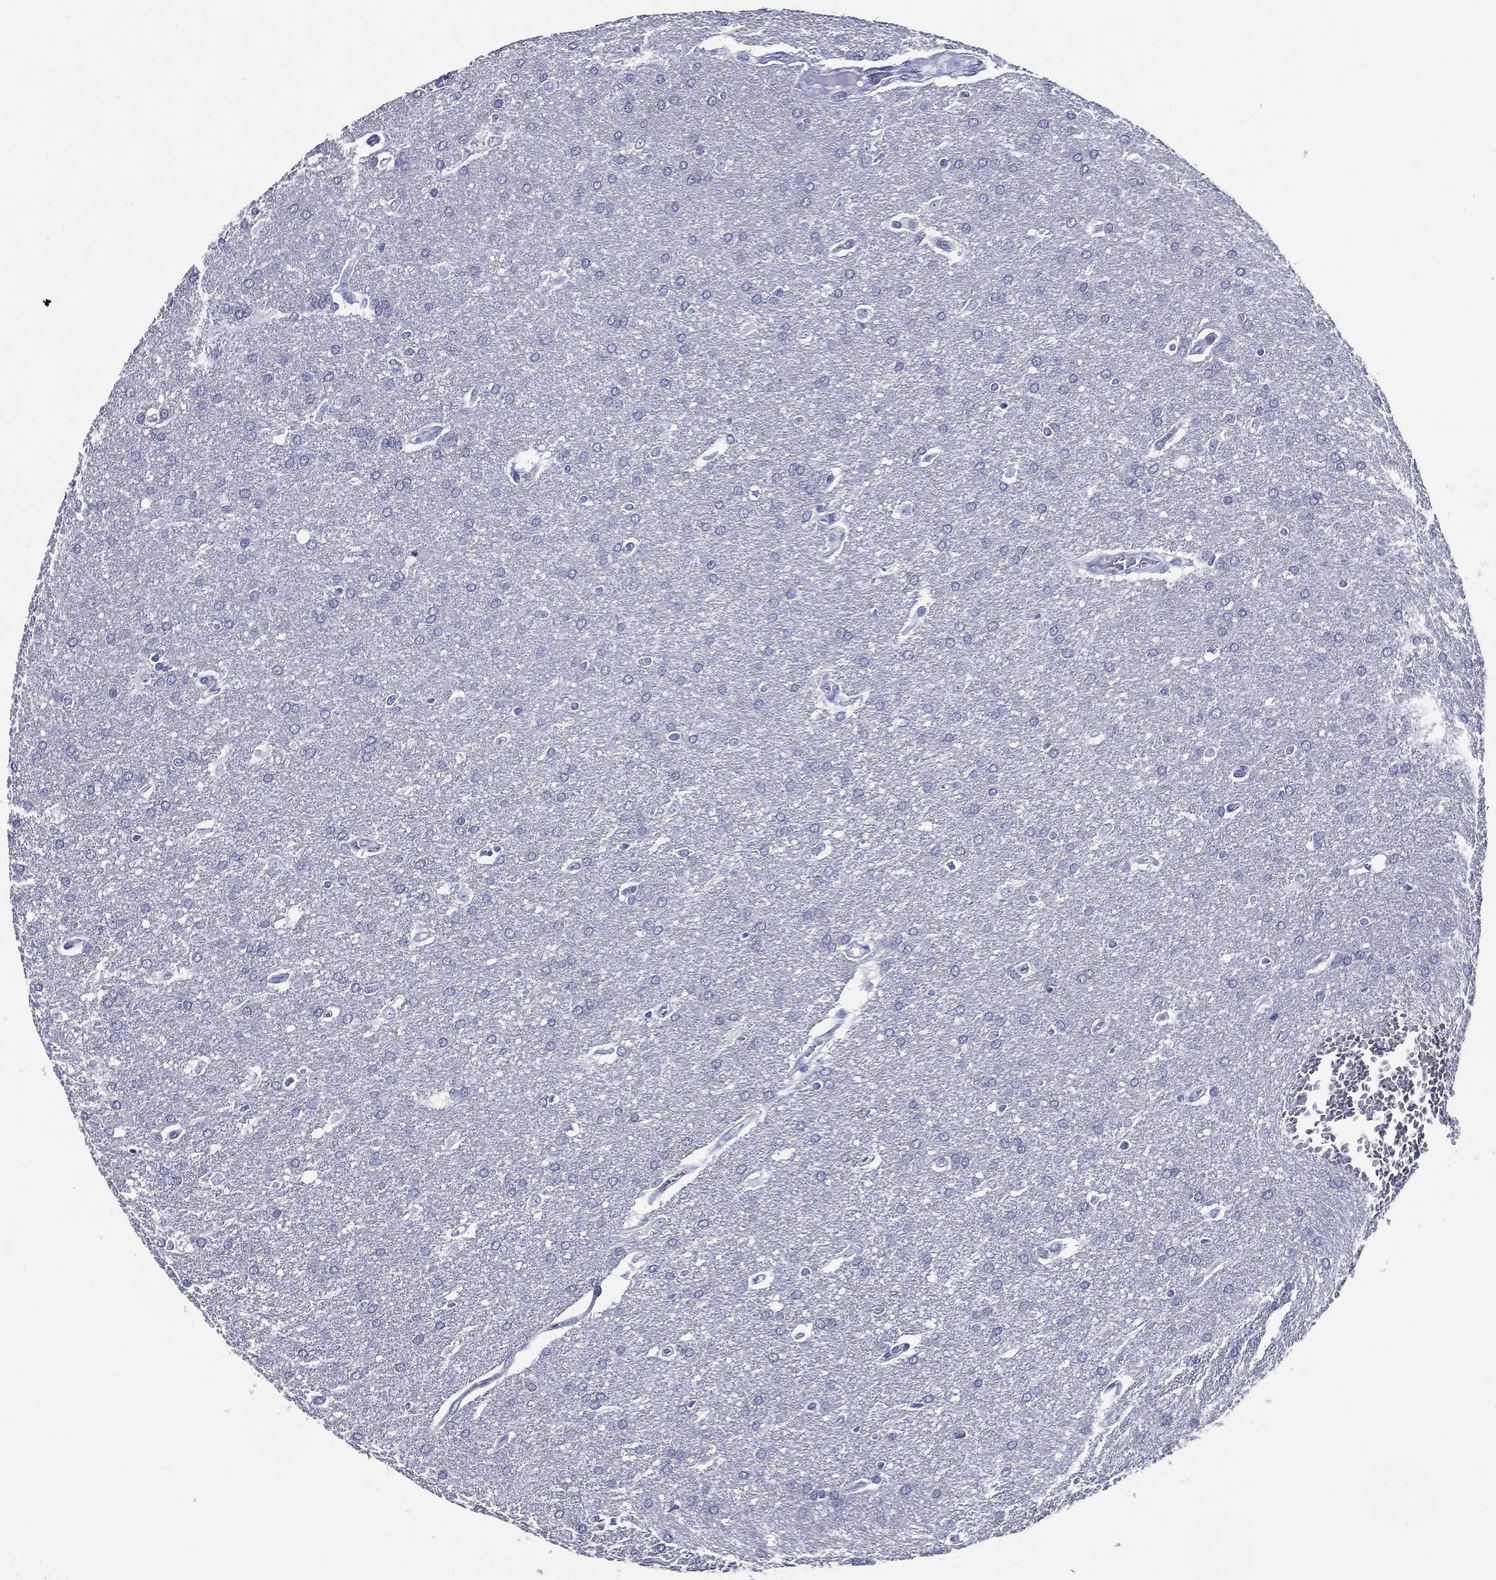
{"staining": {"intensity": "negative", "quantity": "none", "location": "none"}, "tissue": "glioma", "cell_type": "Tumor cells", "image_type": "cancer", "snomed": [{"axis": "morphology", "description": "Glioma, malignant, Low grade"}, {"axis": "topography", "description": "Brain"}], "caption": "An immunohistochemistry photomicrograph of low-grade glioma (malignant) is shown. There is no staining in tumor cells of low-grade glioma (malignant).", "gene": "ACE2", "patient": {"sex": "female", "age": 32}}